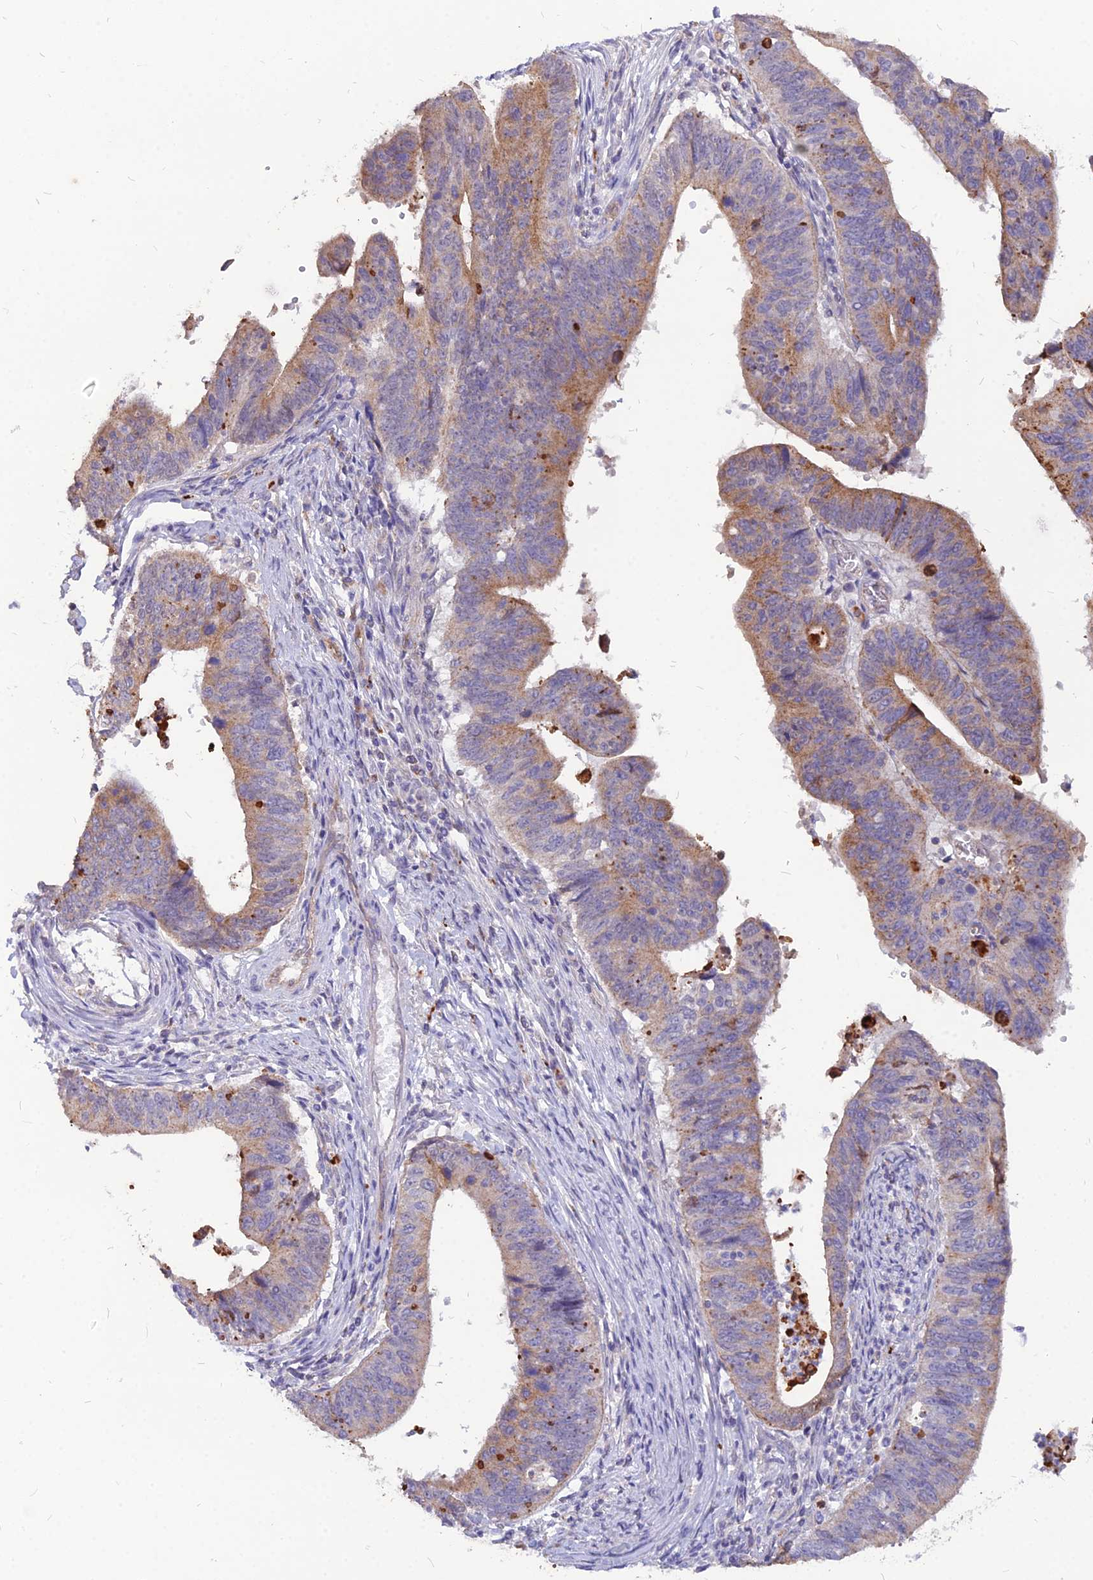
{"staining": {"intensity": "moderate", "quantity": "25%-75%", "location": "cytoplasmic/membranous"}, "tissue": "stomach cancer", "cell_type": "Tumor cells", "image_type": "cancer", "snomed": [{"axis": "morphology", "description": "Adenocarcinoma, NOS"}, {"axis": "topography", "description": "Stomach"}], "caption": "DAB (3,3'-diaminobenzidine) immunohistochemical staining of stomach cancer demonstrates moderate cytoplasmic/membranous protein expression in about 25%-75% of tumor cells.", "gene": "PCED1B", "patient": {"sex": "male", "age": 59}}